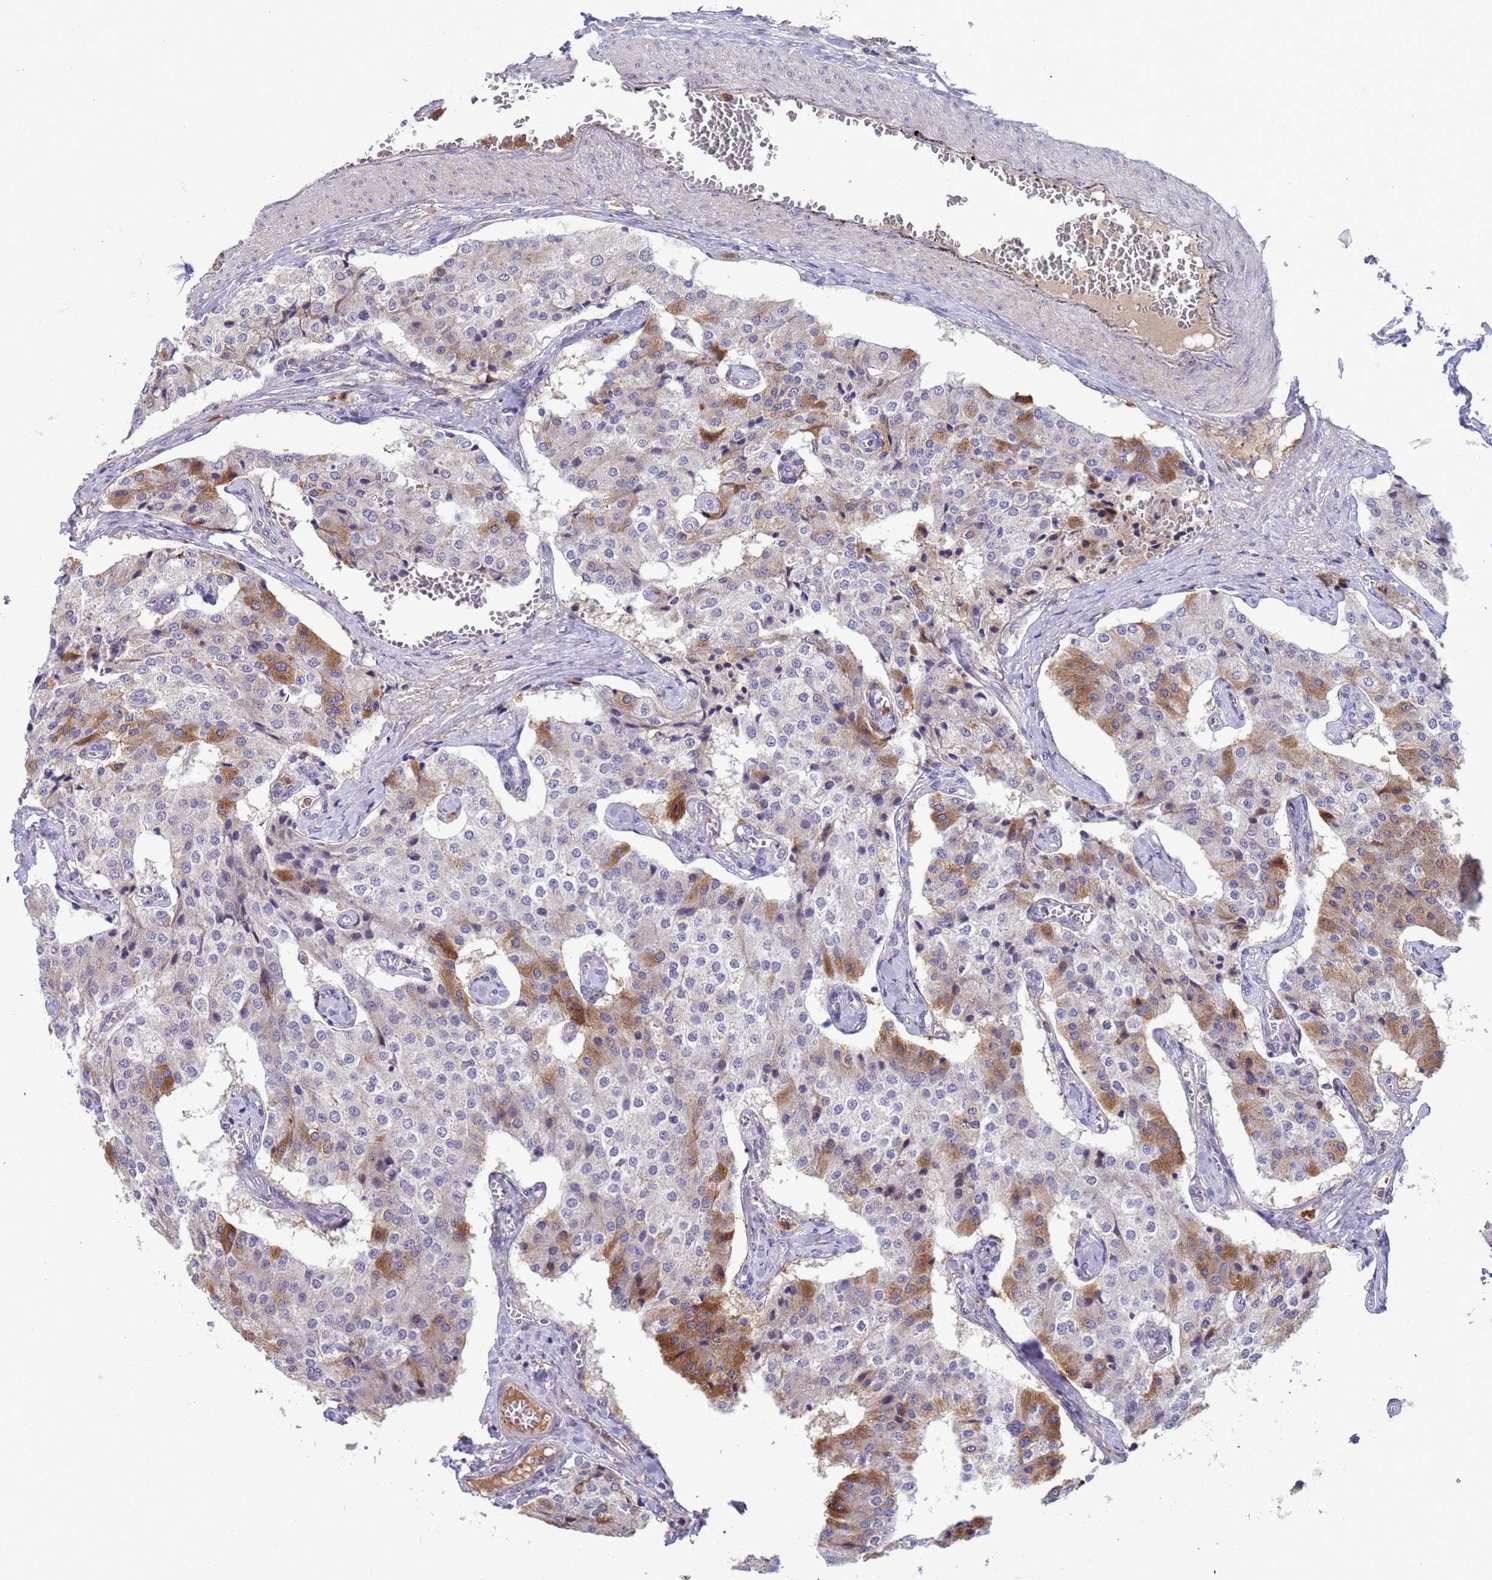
{"staining": {"intensity": "moderate", "quantity": "<25%", "location": "cytoplasmic/membranous"}, "tissue": "carcinoid", "cell_type": "Tumor cells", "image_type": "cancer", "snomed": [{"axis": "morphology", "description": "Carcinoid, malignant, NOS"}, {"axis": "topography", "description": "Colon"}], "caption": "IHC staining of malignant carcinoid, which reveals low levels of moderate cytoplasmic/membranous staining in approximately <25% of tumor cells indicating moderate cytoplasmic/membranous protein positivity. The staining was performed using DAB (brown) for protein detection and nuclei were counterstained in hematoxylin (blue).", "gene": "AMPD3", "patient": {"sex": "female", "age": 52}}